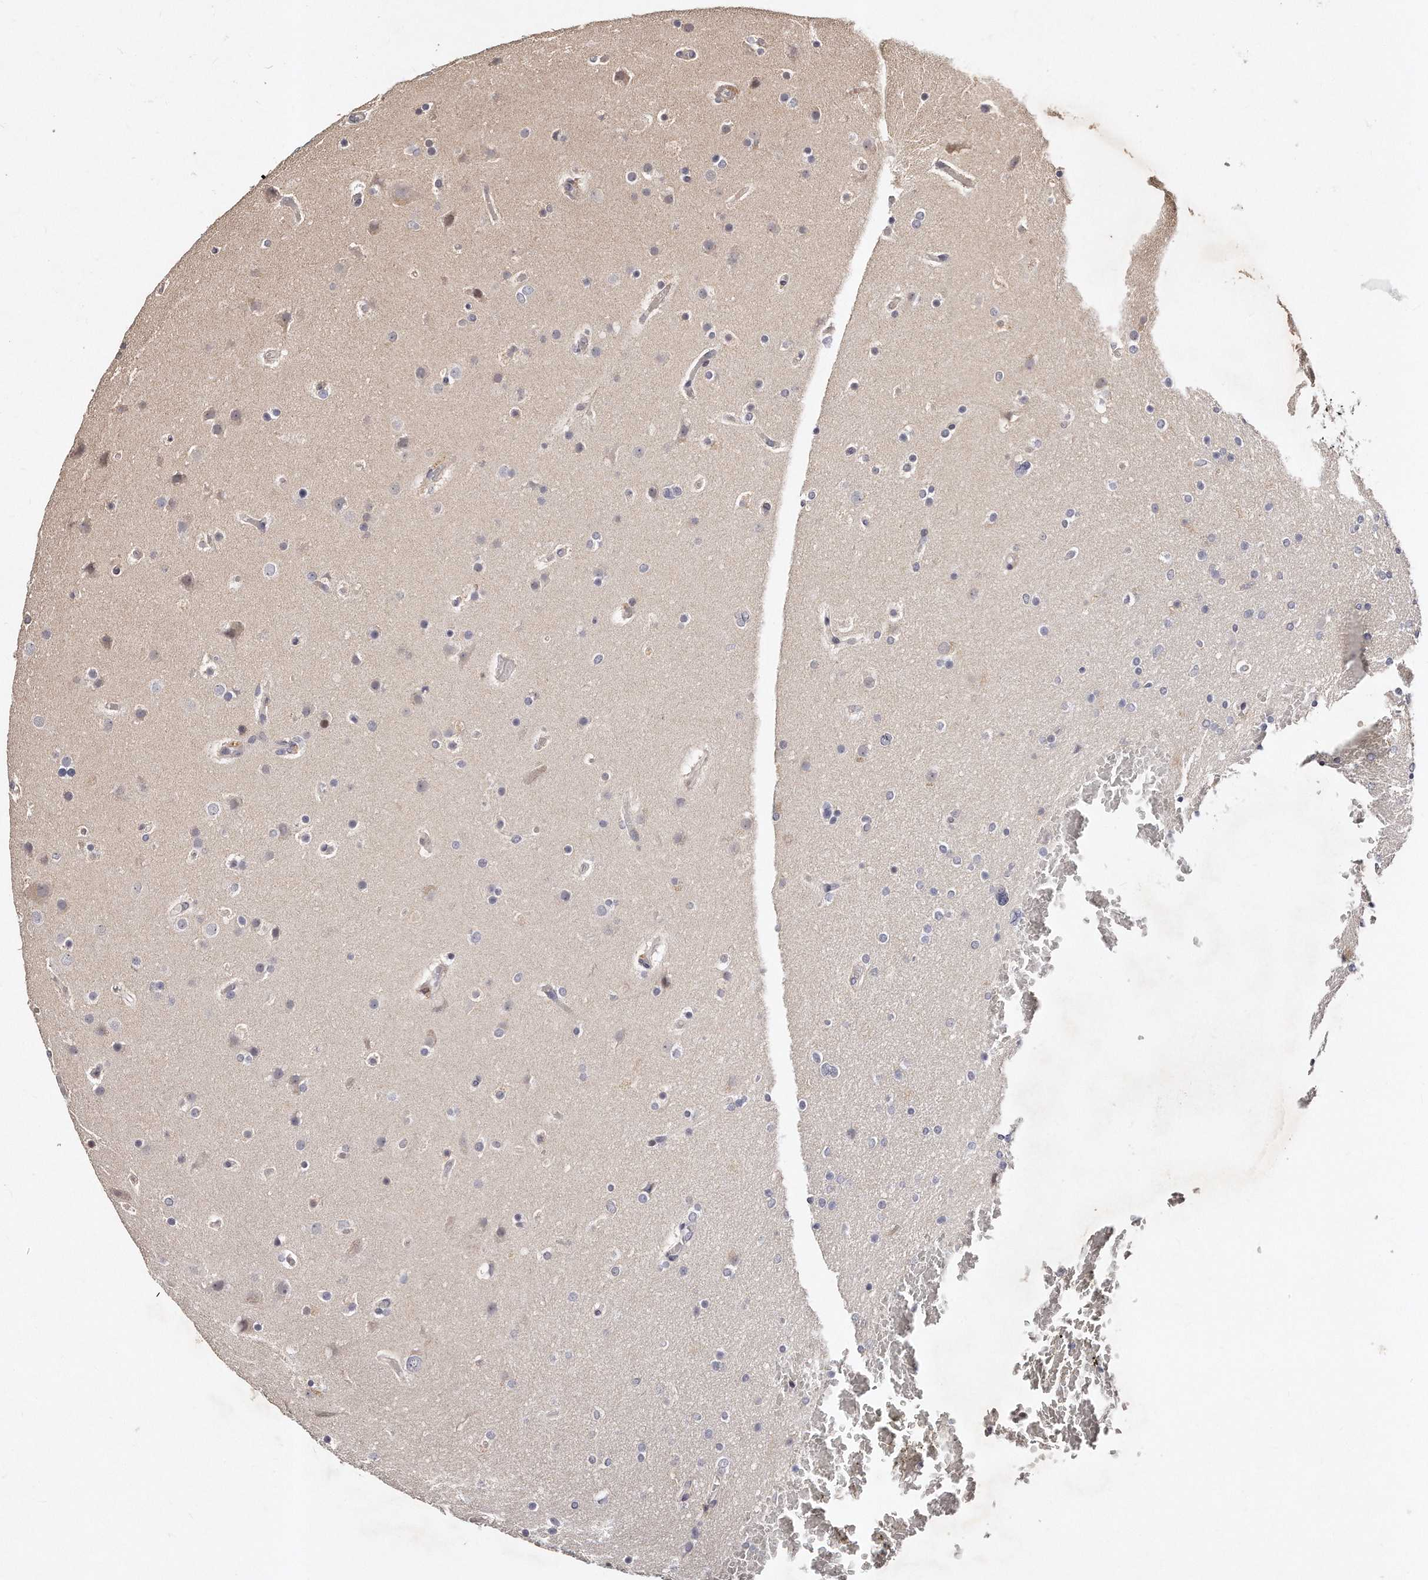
{"staining": {"intensity": "negative", "quantity": "none", "location": "none"}, "tissue": "glioma", "cell_type": "Tumor cells", "image_type": "cancer", "snomed": [{"axis": "morphology", "description": "Glioma, malignant, High grade"}, {"axis": "topography", "description": "Cerebral cortex"}], "caption": "Photomicrograph shows no significant protein positivity in tumor cells of malignant glioma (high-grade).", "gene": "CASZ1", "patient": {"sex": "female", "age": 36}}